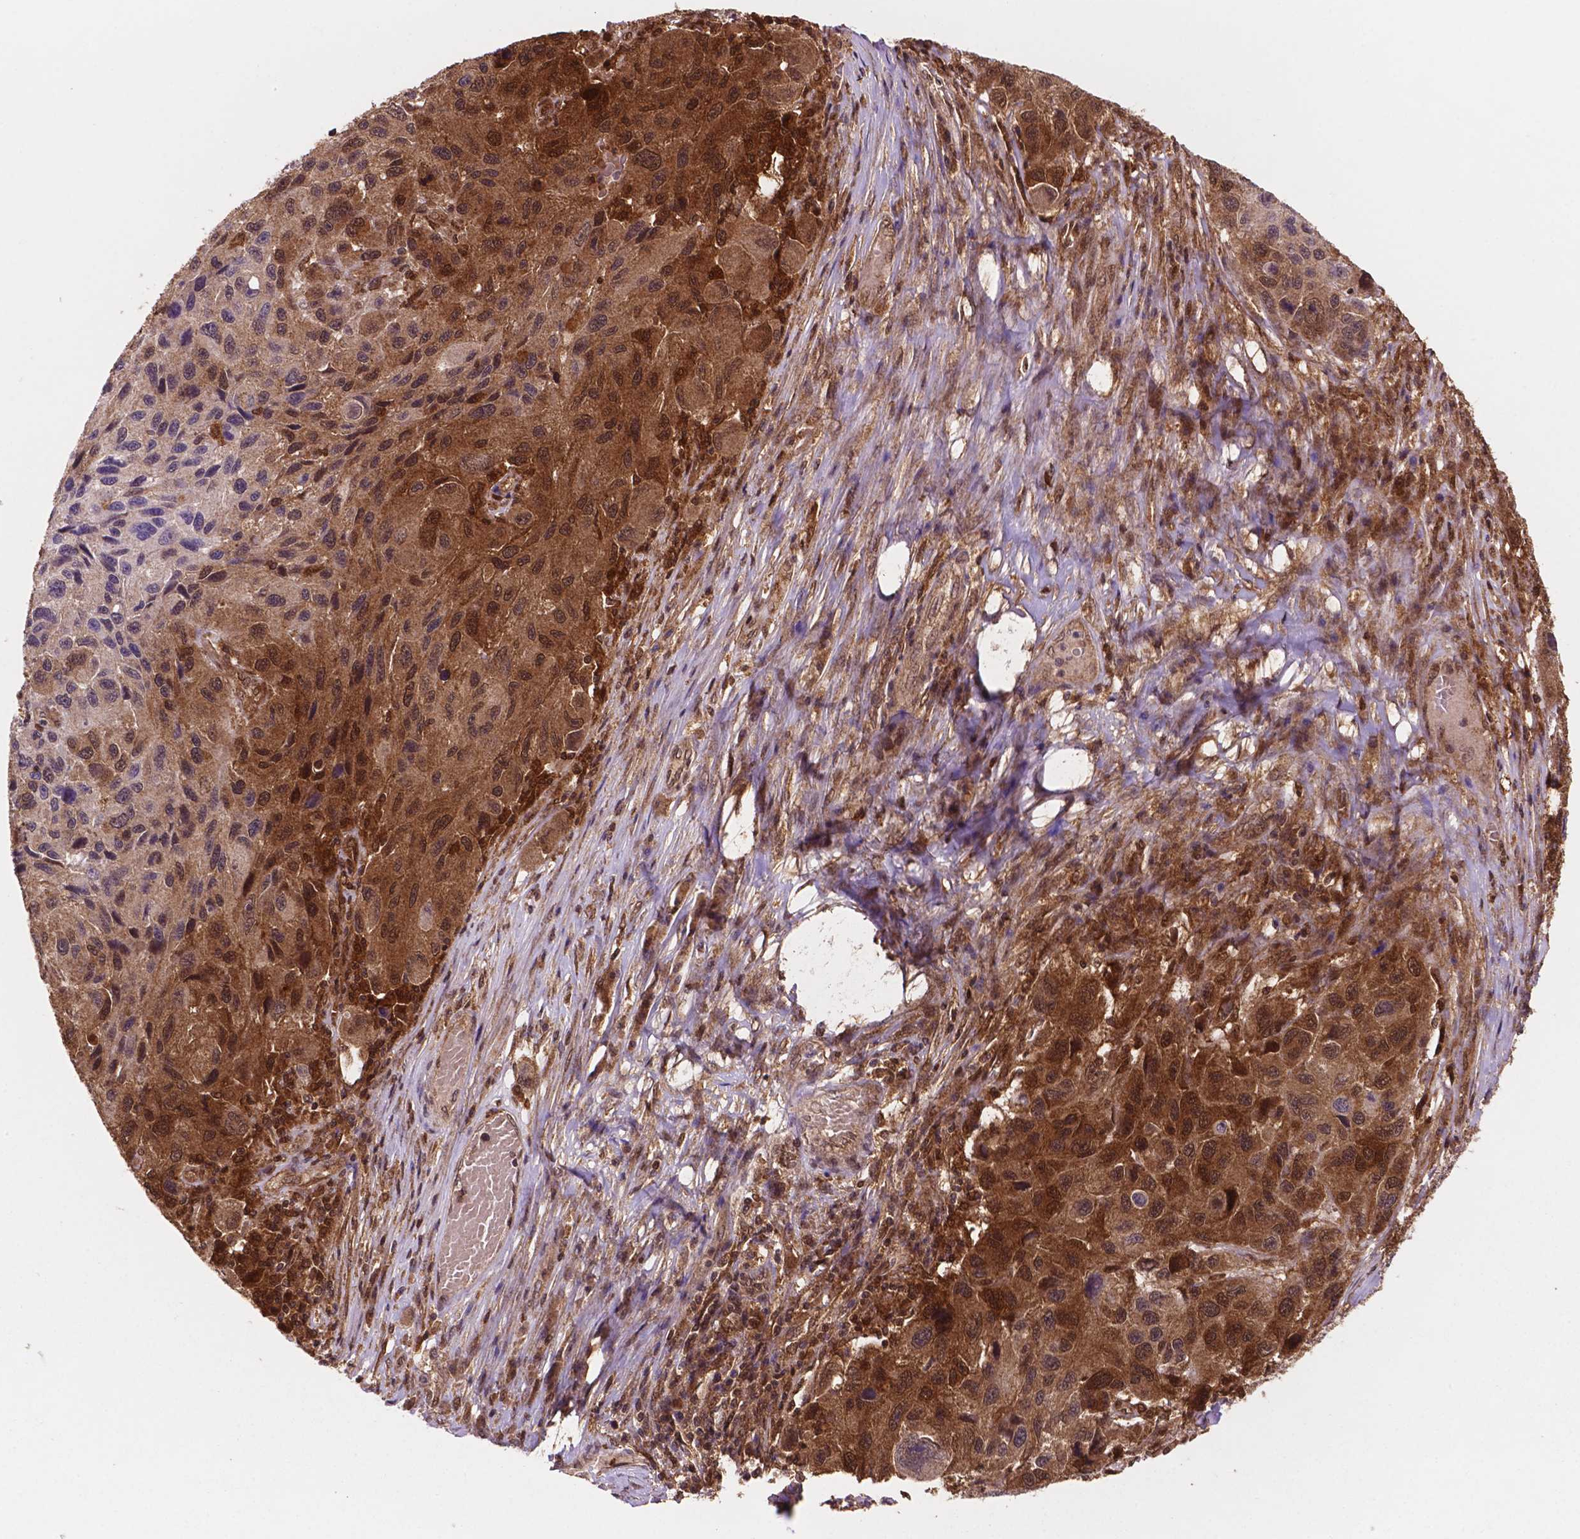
{"staining": {"intensity": "moderate", "quantity": "25%-75%", "location": "cytoplasmic/membranous,nuclear"}, "tissue": "melanoma", "cell_type": "Tumor cells", "image_type": "cancer", "snomed": [{"axis": "morphology", "description": "Malignant melanoma, NOS"}, {"axis": "topography", "description": "Skin"}], "caption": "IHC staining of malignant melanoma, which reveals medium levels of moderate cytoplasmic/membranous and nuclear staining in approximately 25%-75% of tumor cells indicating moderate cytoplasmic/membranous and nuclear protein positivity. The staining was performed using DAB (3,3'-diaminobenzidine) (brown) for protein detection and nuclei were counterstained in hematoxylin (blue).", "gene": "UBE2L6", "patient": {"sex": "male", "age": 53}}